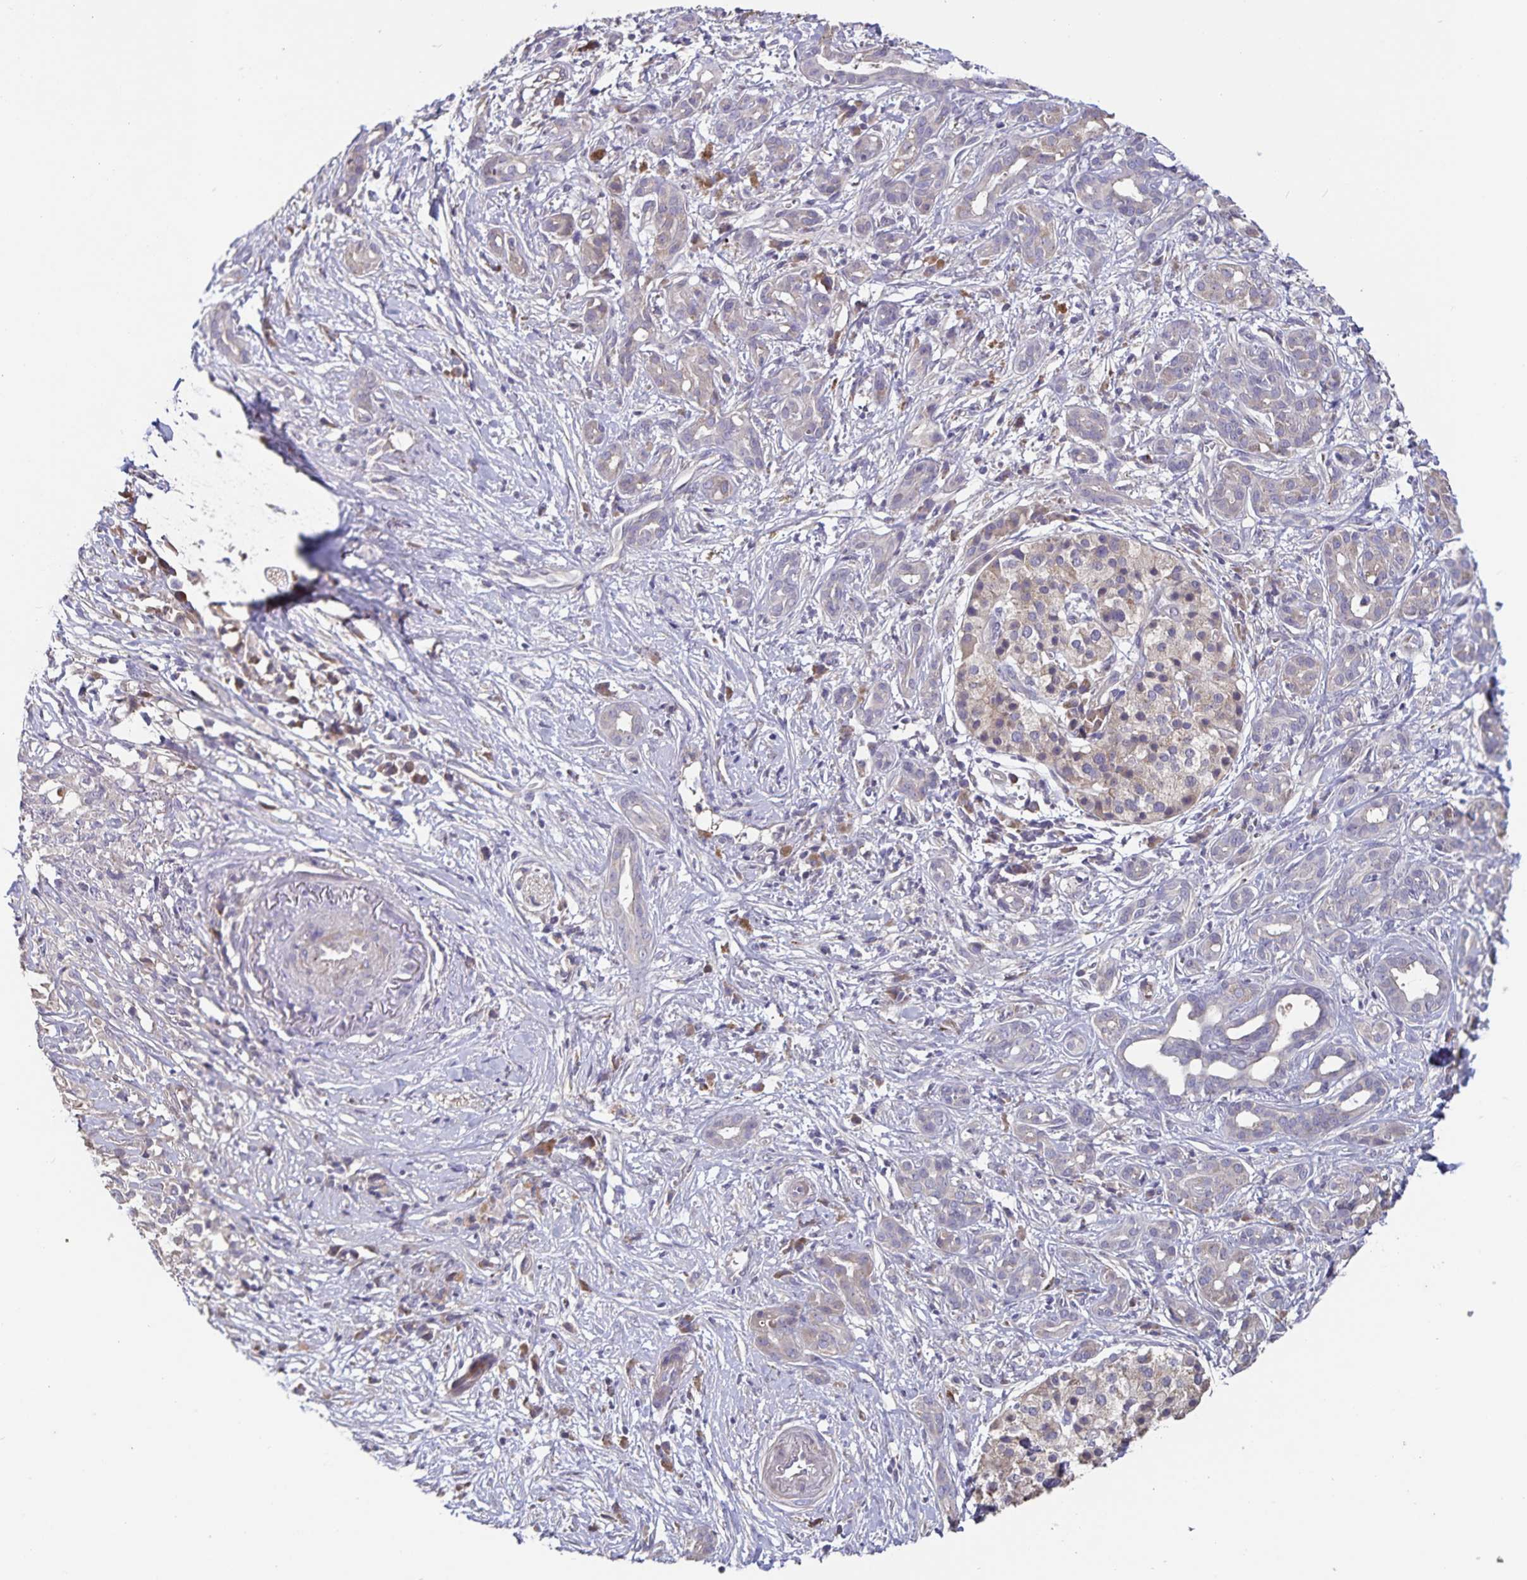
{"staining": {"intensity": "weak", "quantity": "25%-75%", "location": "cytoplasmic/membranous"}, "tissue": "pancreatic cancer", "cell_type": "Tumor cells", "image_type": "cancer", "snomed": [{"axis": "morphology", "description": "Adenocarcinoma, NOS"}, {"axis": "topography", "description": "Pancreas"}], "caption": "Immunohistochemical staining of adenocarcinoma (pancreatic) reveals low levels of weak cytoplasmic/membranous protein positivity in approximately 25%-75% of tumor cells. Nuclei are stained in blue.", "gene": "FBXL16", "patient": {"sex": "male", "age": 61}}